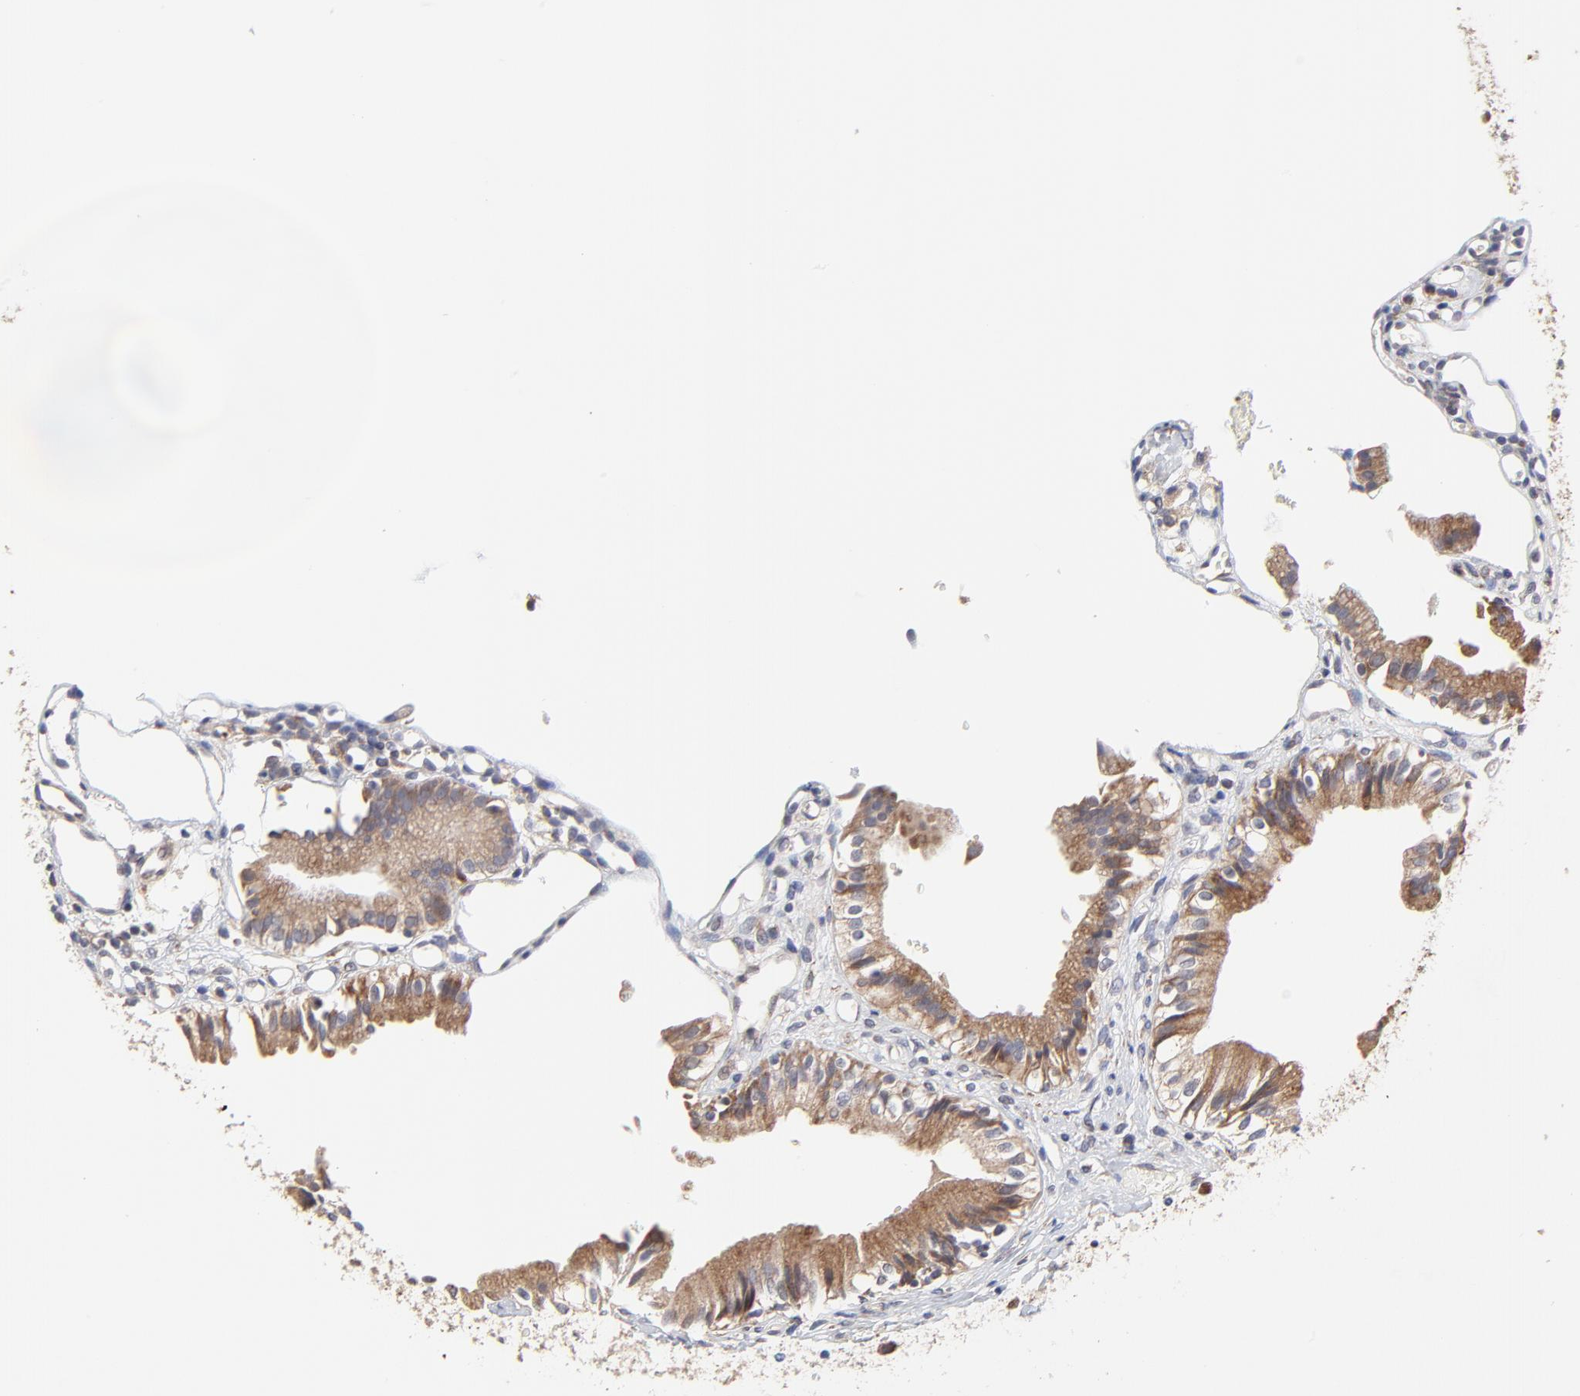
{"staining": {"intensity": "negative", "quantity": "none", "location": "none"}, "tissue": "gallbladder", "cell_type": "Glandular cells", "image_type": "normal", "snomed": [{"axis": "morphology", "description": "Normal tissue, NOS"}, {"axis": "topography", "description": "Gallbladder"}], "caption": "Glandular cells are negative for protein expression in benign human gallbladder.", "gene": "ZNF550", "patient": {"sex": "male", "age": 65}}